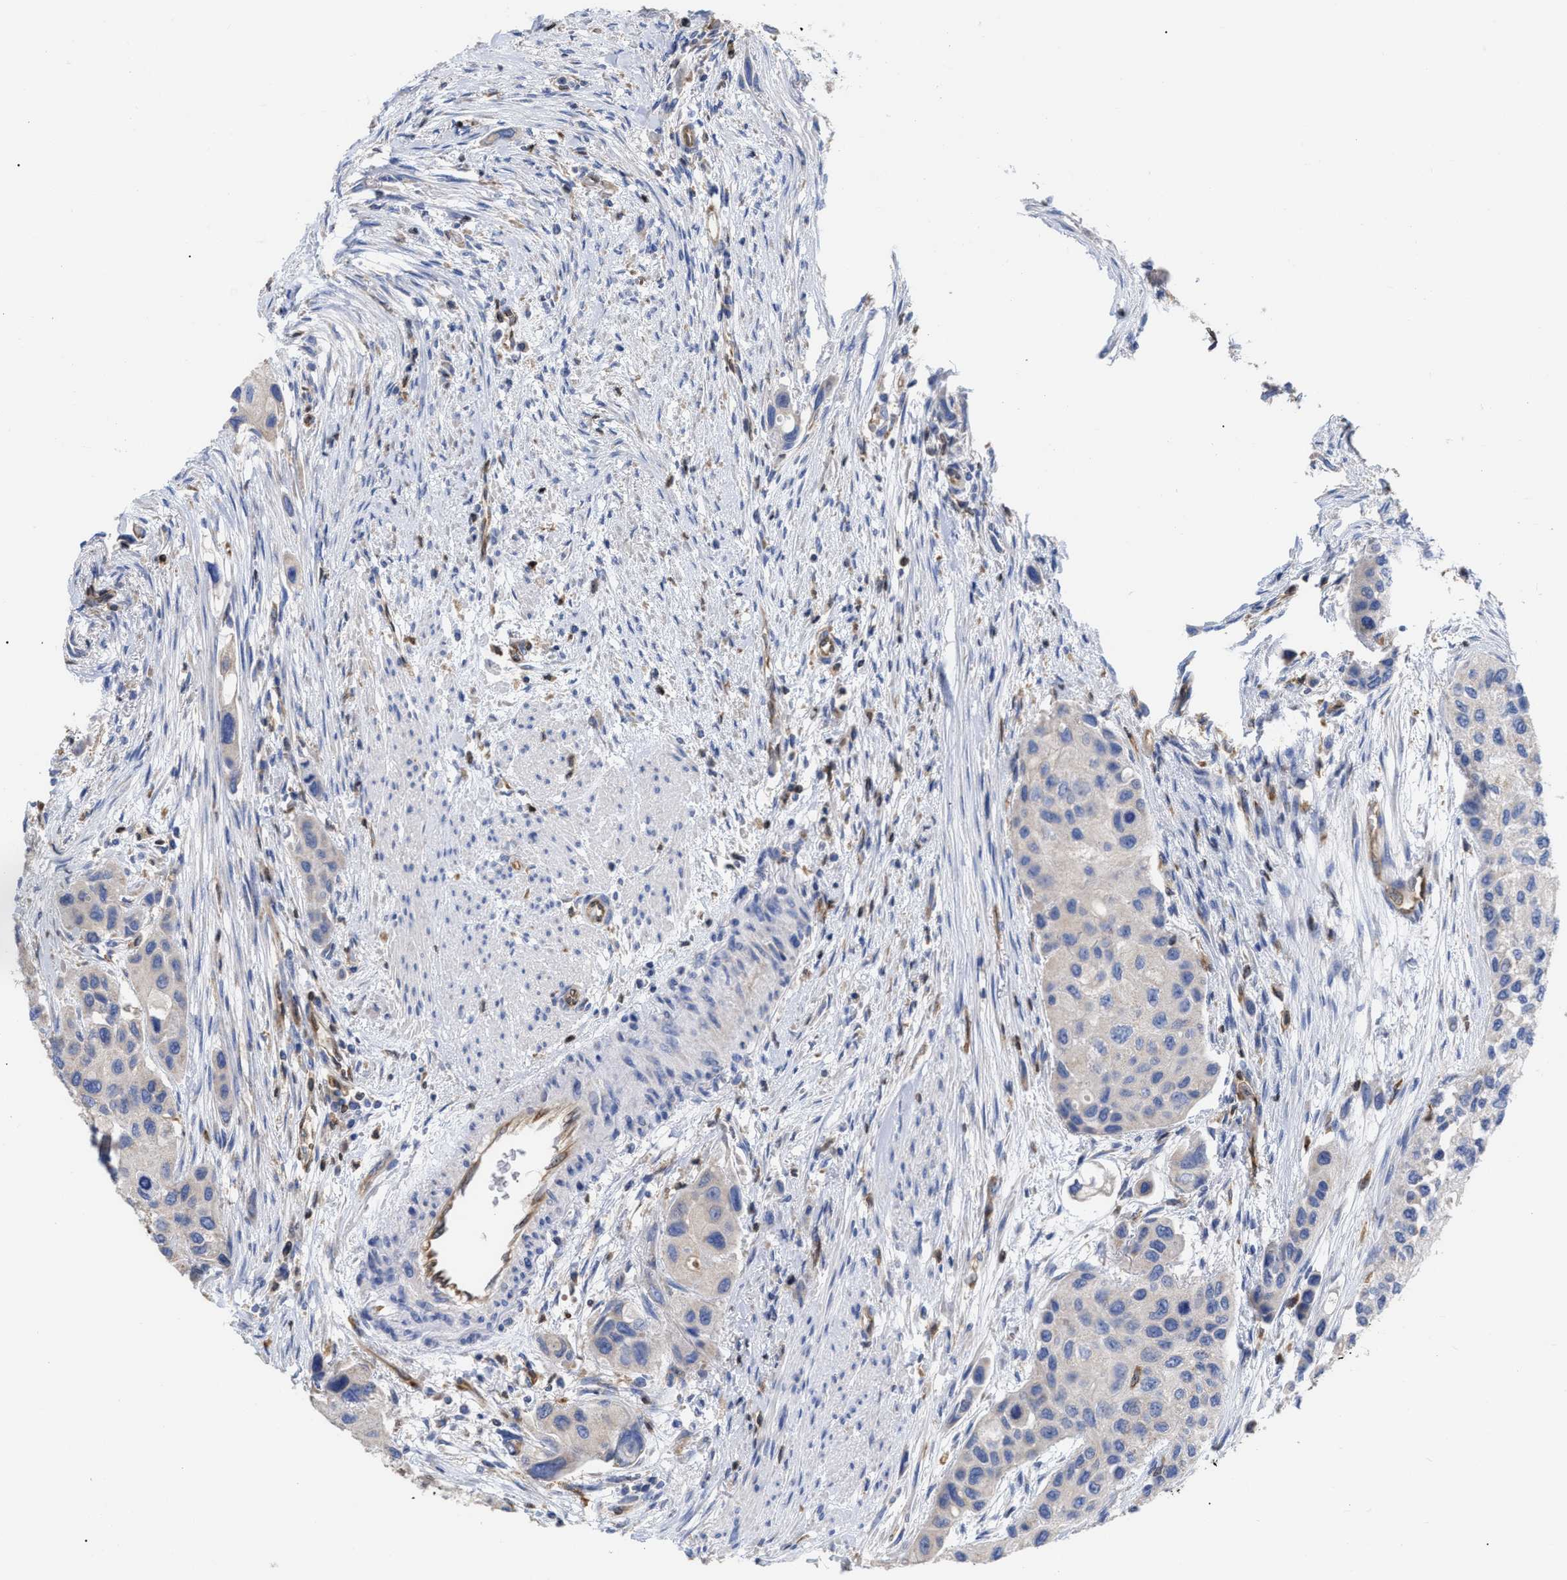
{"staining": {"intensity": "negative", "quantity": "none", "location": "none"}, "tissue": "urothelial cancer", "cell_type": "Tumor cells", "image_type": "cancer", "snomed": [{"axis": "morphology", "description": "Urothelial carcinoma, High grade"}, {"axis": "topography", "description": "Urinary bladder"}], "caption": "DAB immunohistochemical staining of urothelial cancer shows no significant staining in tumor cells. (IHC, brightfield microscopy, high magnification).", "gene": "GIMAP4", "patient": {"sex": "female", "age": 56}}